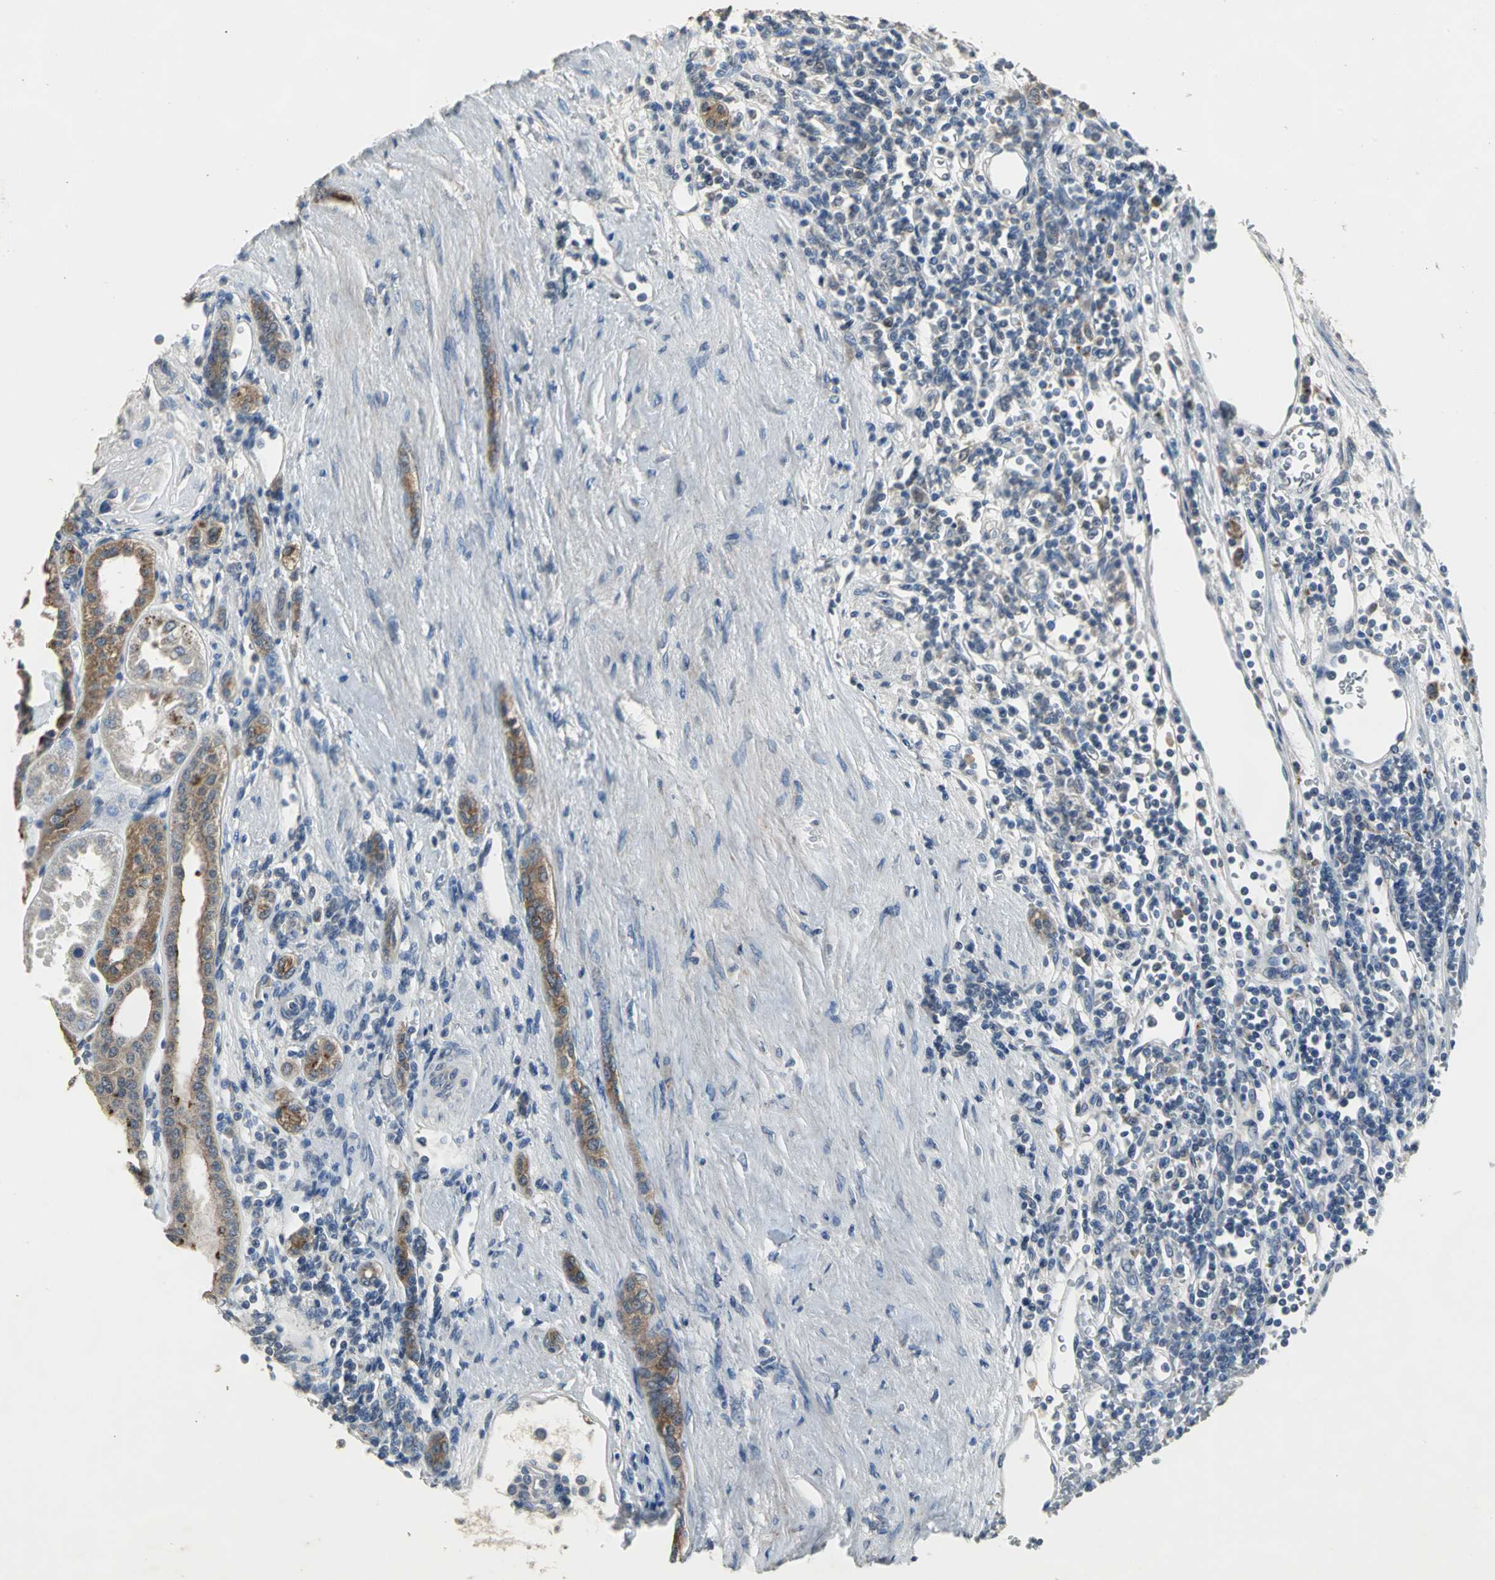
{"staining": {"intensity": "weak", "quantity": ">75%", "location": "cytoplasmic/membranous"}, "tissue": "renal cancer", "cell_type": "Tumor cells", "image_type": "cancer", "snomed": [{"axis": "morphology", "description": "Normal tissue, NOS"}, {"axis": "morphology", "description": "Adenocarcinoma, NOS"}, {"axis": "topography", "description": "Kidney"}], "caption": "Renal cancer (adenocarcinoma) stained with DAB immunohistochemistry (IHC) displays low levels of weak cytoplasmic/membranous positivity in about >75% of tumor cells.", "gene": "OCLN", "patient": {"sex": "female", "age": 55}}